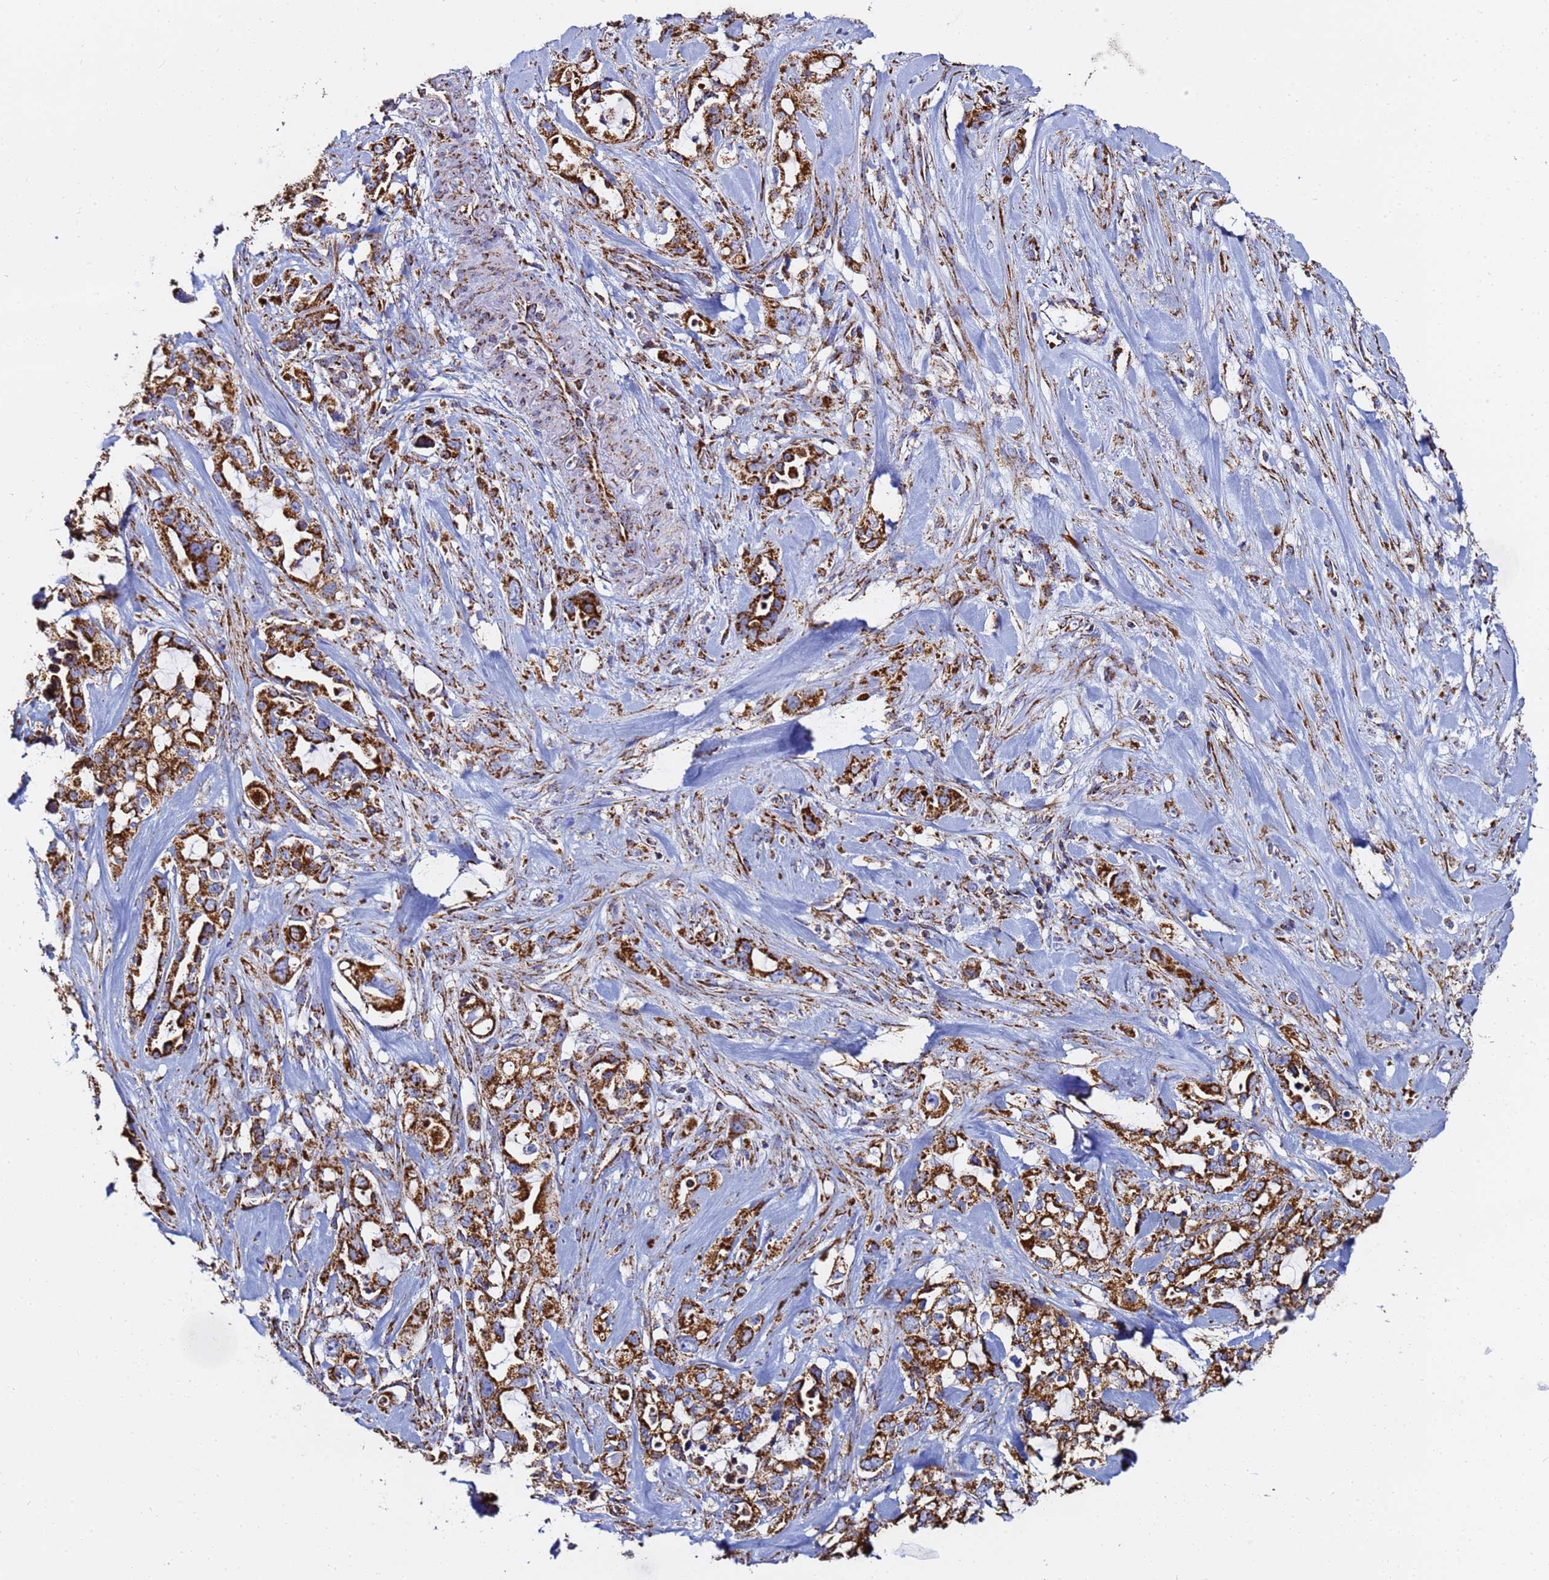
{"staining": {"intensity": "strong", "quantity": ">75%", "location": "cytoplasmic/membranous"}, "tissue": "pancreatic cancer", "cell_type": "Tumor cells", "image_type": "cancer", "snomed": [{"axis": "morphology", "description": "Adenocarcinoma, NOS"}, {"axis": "topography", "description": "Pancreas"}], "caption": "An immunohistochemistry photomicrograph of neoplastic tissue is shown. Protein staining in brown shows strong cytoplasmic/membranous positivity in pancreatic cancer (adenocarcinoma) within tumor cells.", "gene": "PHB2", "patient": {"sex": "female", "age": 61}}